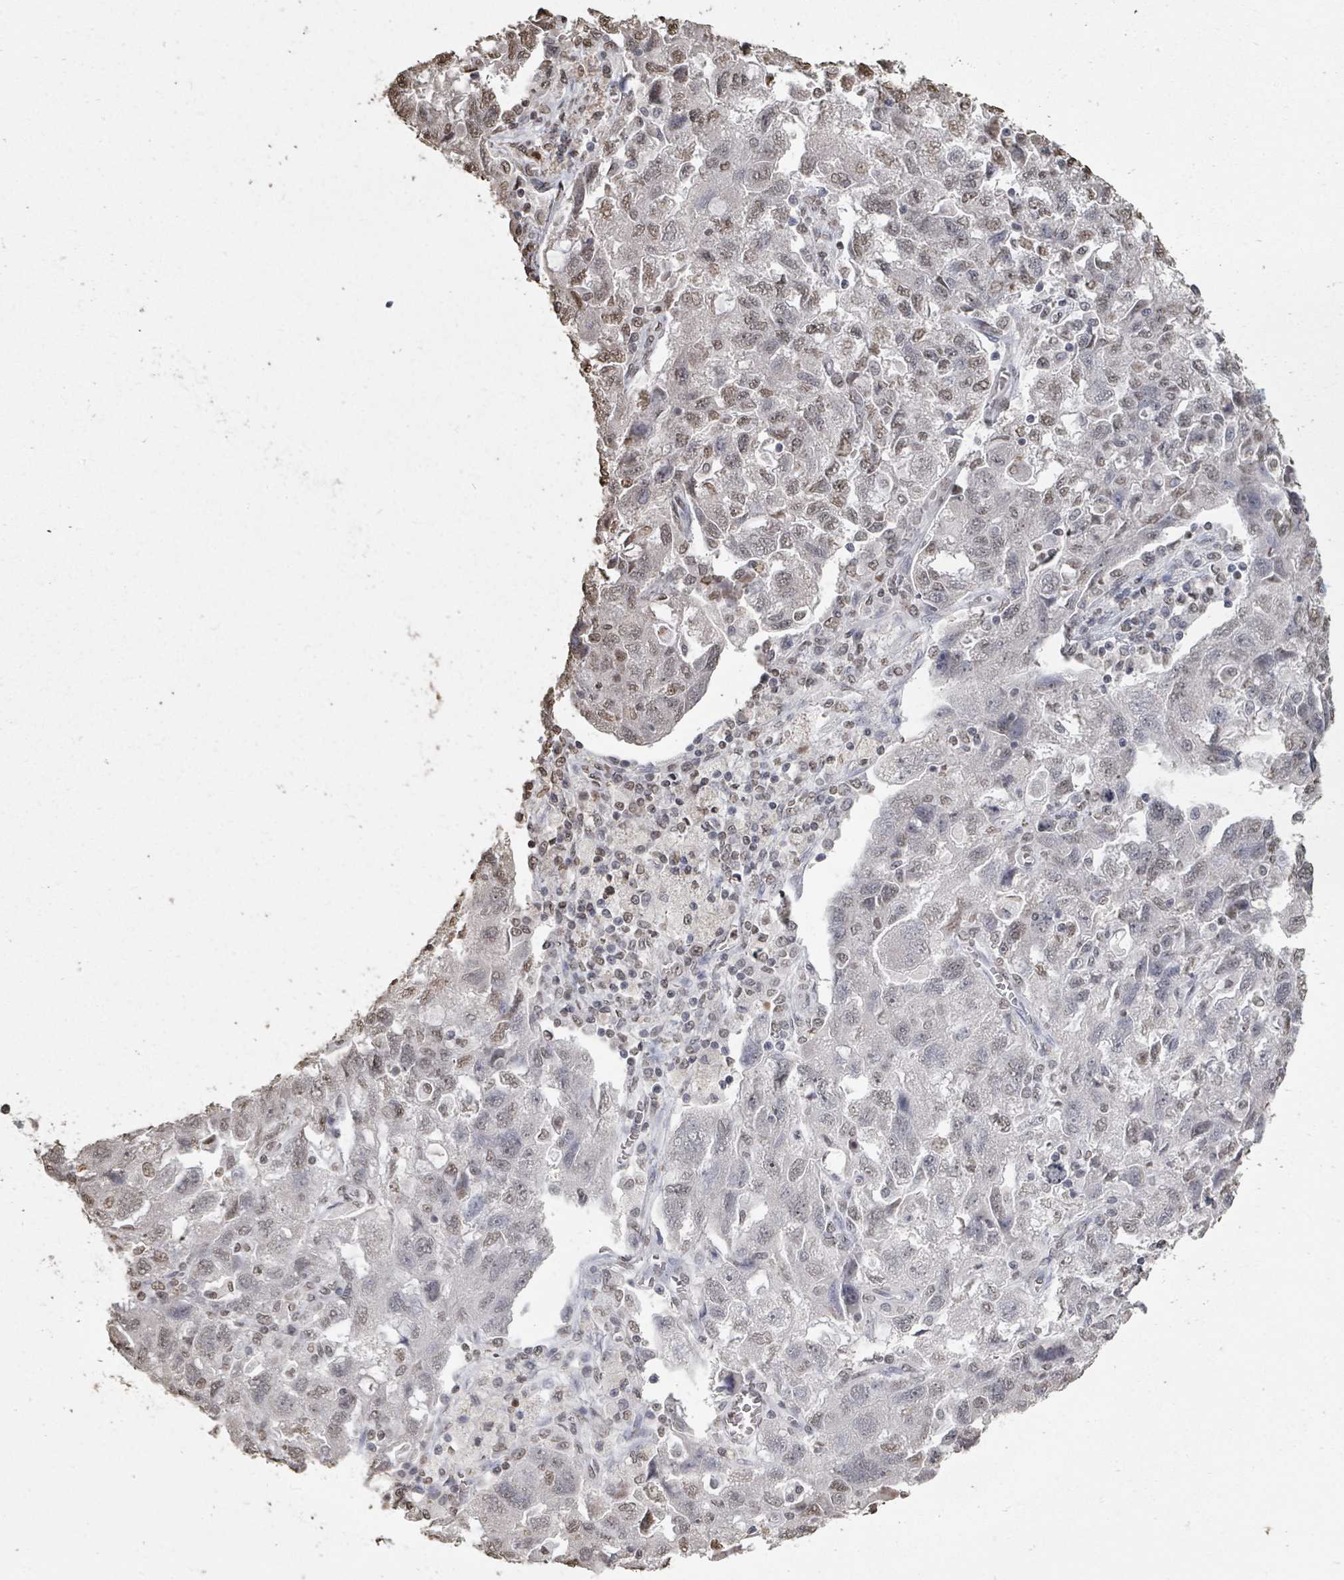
{"staining": {"intensity": "weak", "quantity": "<25%", "location": "nuclear"}, "tissue": "ovarian cancer", "cell_type": "Tumor cells", "image_type": "cancer", "snomed": [{"axis": "morphology", "description": "Carcinoma, NOS"}, {"axis": "morphology", "description": "Cystadenocarcinoma, serous, NOS"}, {"axis": "topography", "description": "Ovary"}], "caption": "DAB immunohistochemical staining of human ovarian cancer demonstrates no significant positivity in tumor cells.", "gene": "MRPS12", "patient": {"sex": "female", "age": 69}}